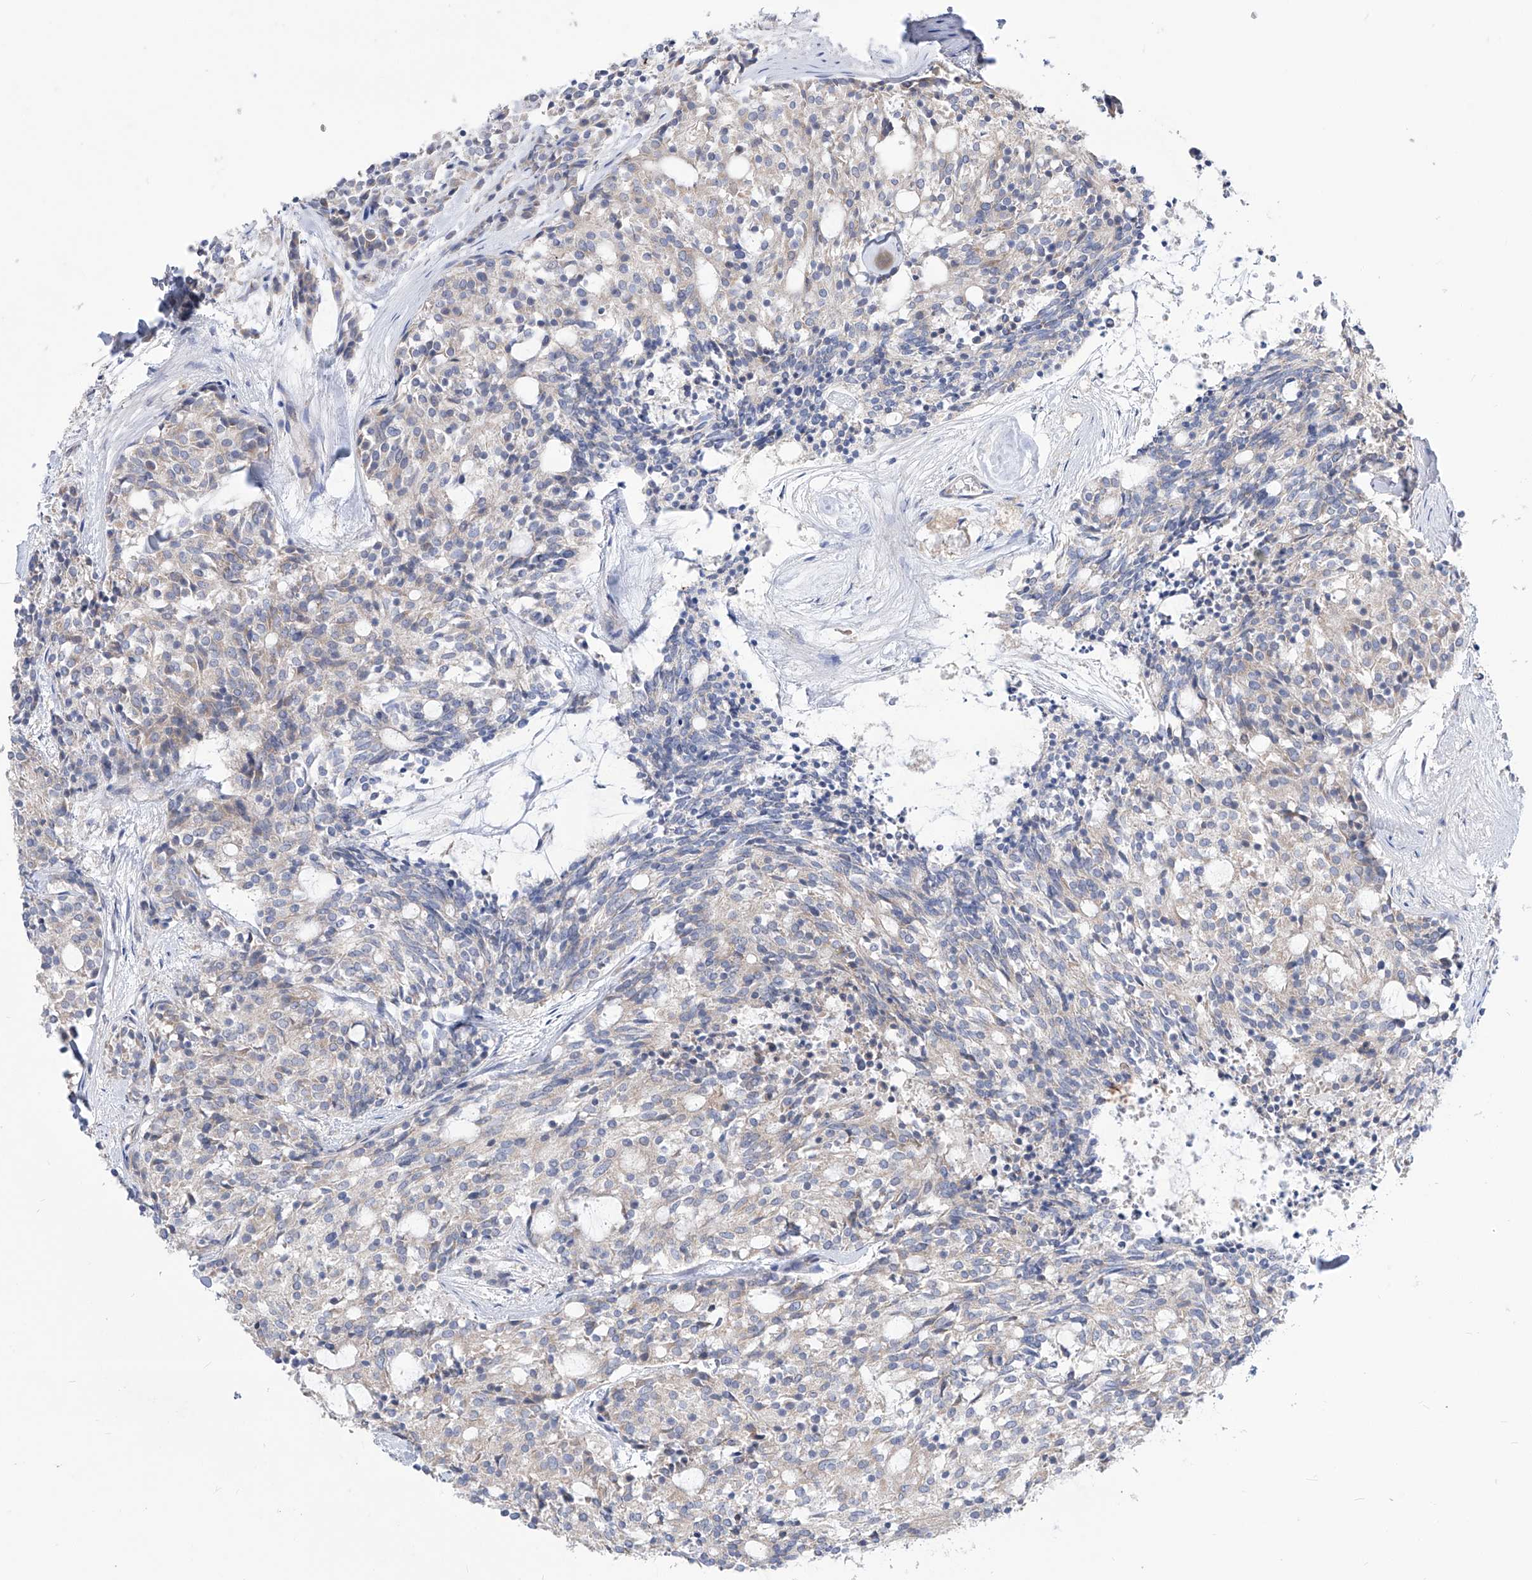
{"staining": {"intensity": "weak", "quantity": "<25%", "location": "cytoplasmic/membranous"}, "tissue": "carcinoid", "cell_type": "Tumor cells", "image_type": "cancer", "snomed": [{"axis": "morphology", "description": "Carcinoid, malignant, NOS"}, {"axis": "topography", "description": "Pancreas"}], "caption": "High power microscopy photomicrograph of an immunohistochemistry (IHC) image of malignant carcinoid, revealing no significant positivity in tumor cells.", "gene": "UFL1", "patient": {"sex": "female", "age": 54}}